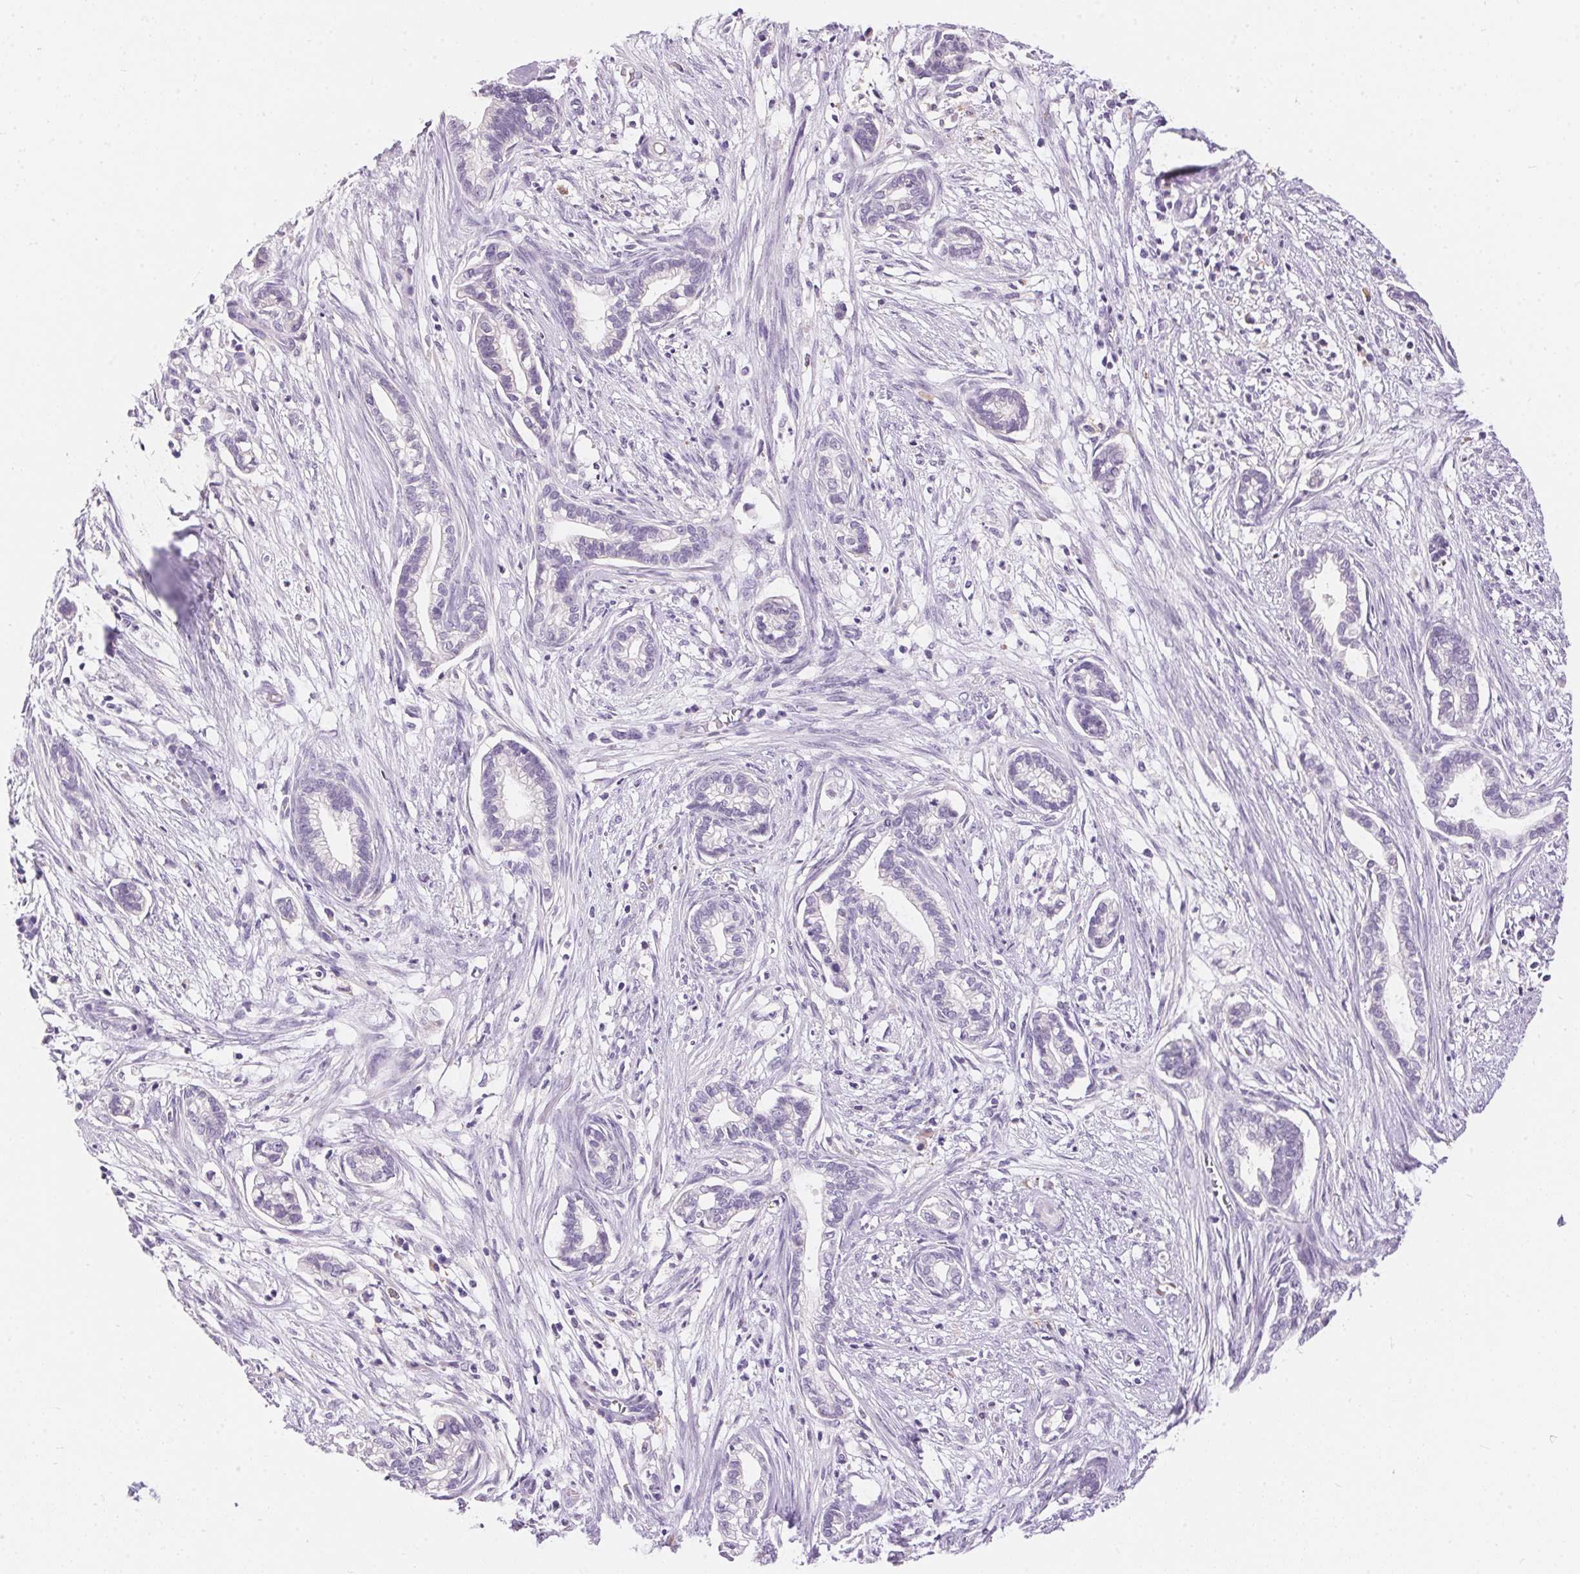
{"staining": {"intensity": "negative", "quantity": "none", "location": "none"}, "tissue": "cervical cancer", "cell_type": "Tumor cells", "image_type": "cancer", "snomed": [{"axis": "morphology", "description": "Adenocarcinoma, NOS"}, {"axis": "topography", "description": "Cervix"}], "caption": "IHC of cervical cancer demonstrates no expression in tumor cells.", "gene": "PNLIPRP3", "patient": {"sex": "female", "age": 62}}